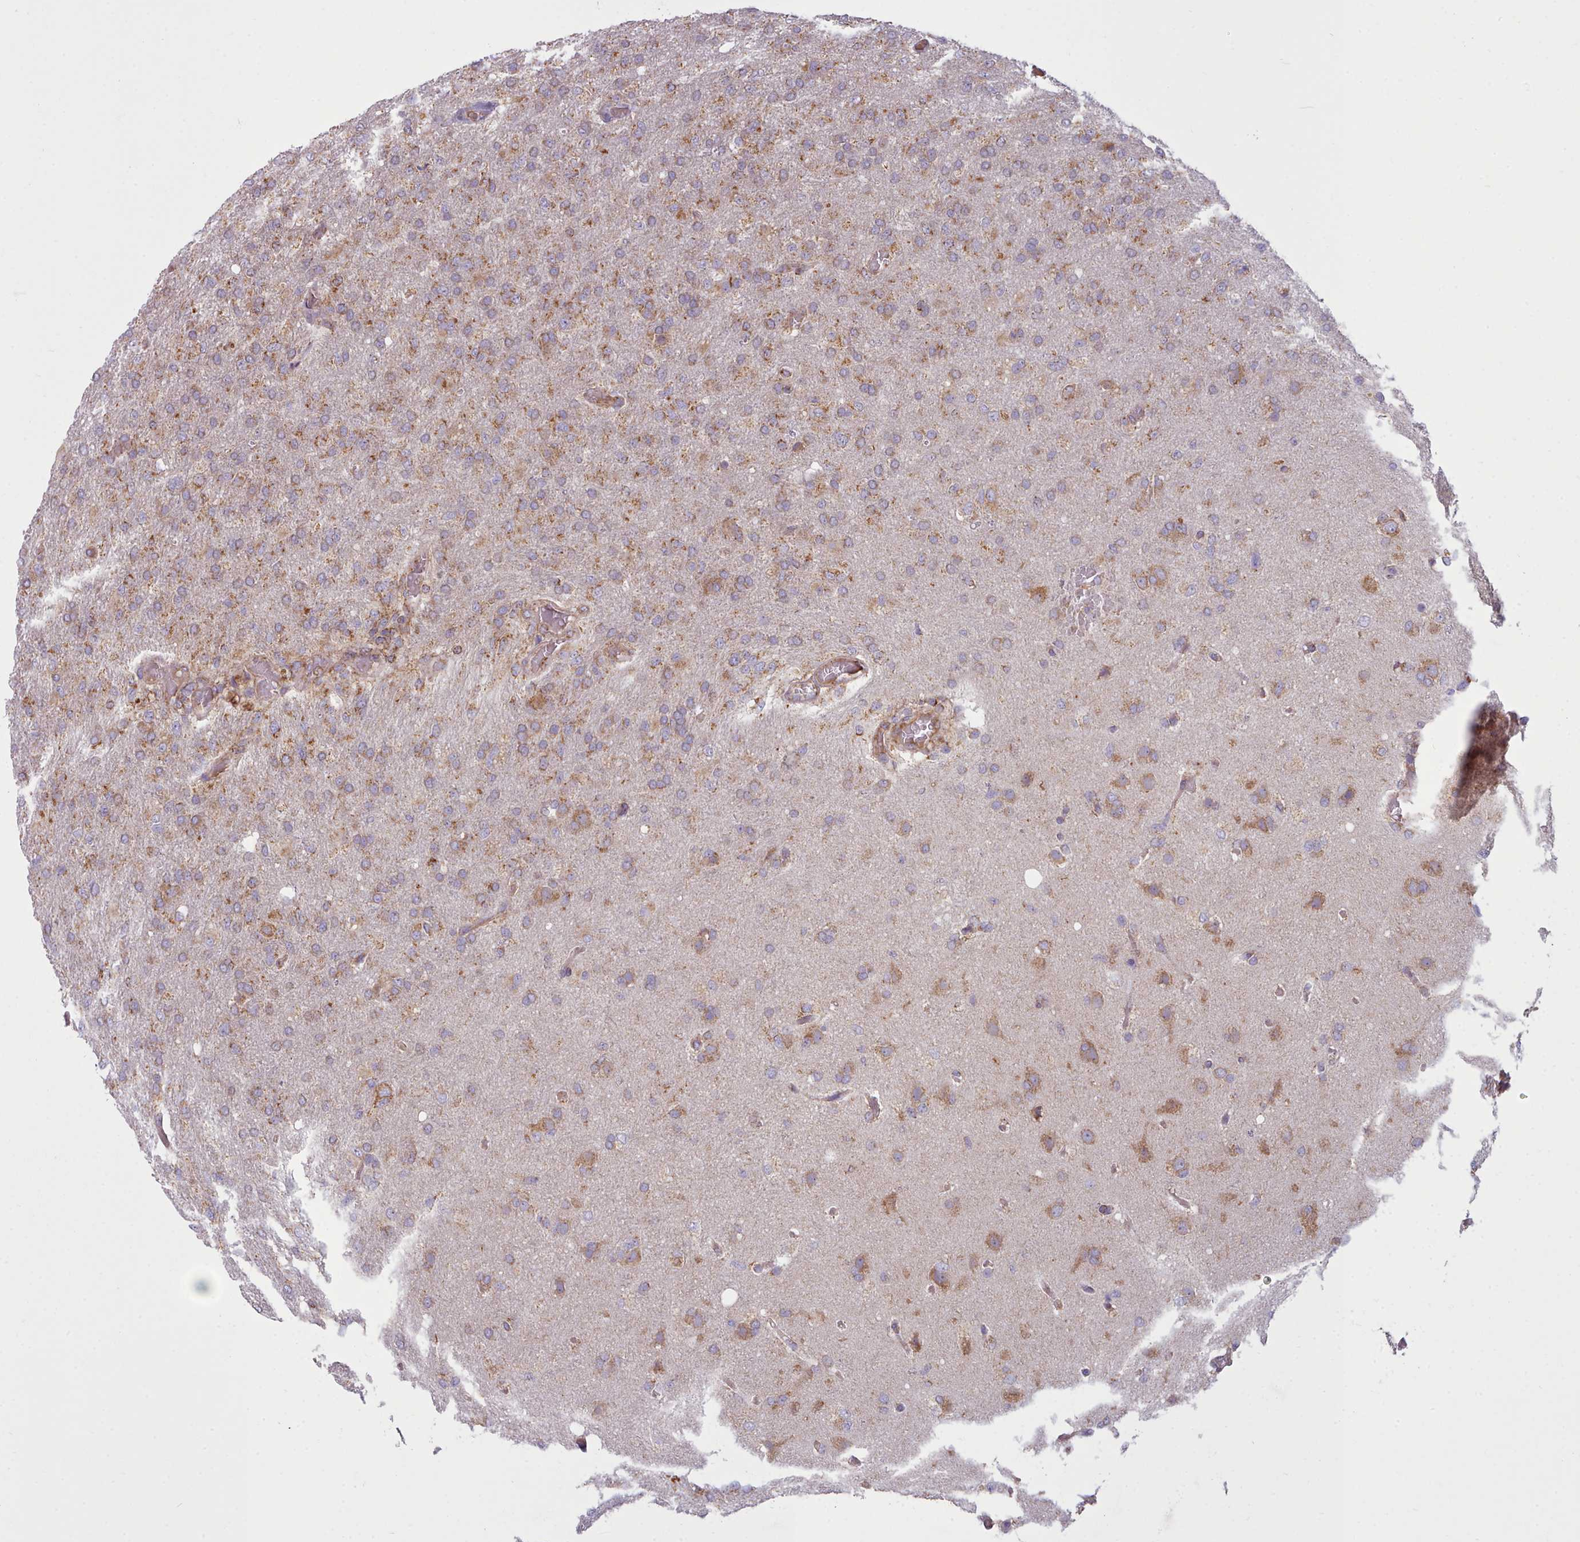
{"staining": {"intensity": "weak", "quantity": ">75%", "location": "cytoplasmic/membranous"}, "tissue": "glioma", "cell_type": "Tumor cells", "image_type": "cancer", "snomed": [{"axis": "morphology", "description": "Glioma, malignant, High grade"}, {"axis": "topography", "description": "Brain"}], "caption": "The immunohistochemical stain labels weak cytoplasmic/membranous staining in tumor cells of malignant high-grade glioma tissue.", "gene": "SRP54", "patient": {"sex": "female", "age": 74}}